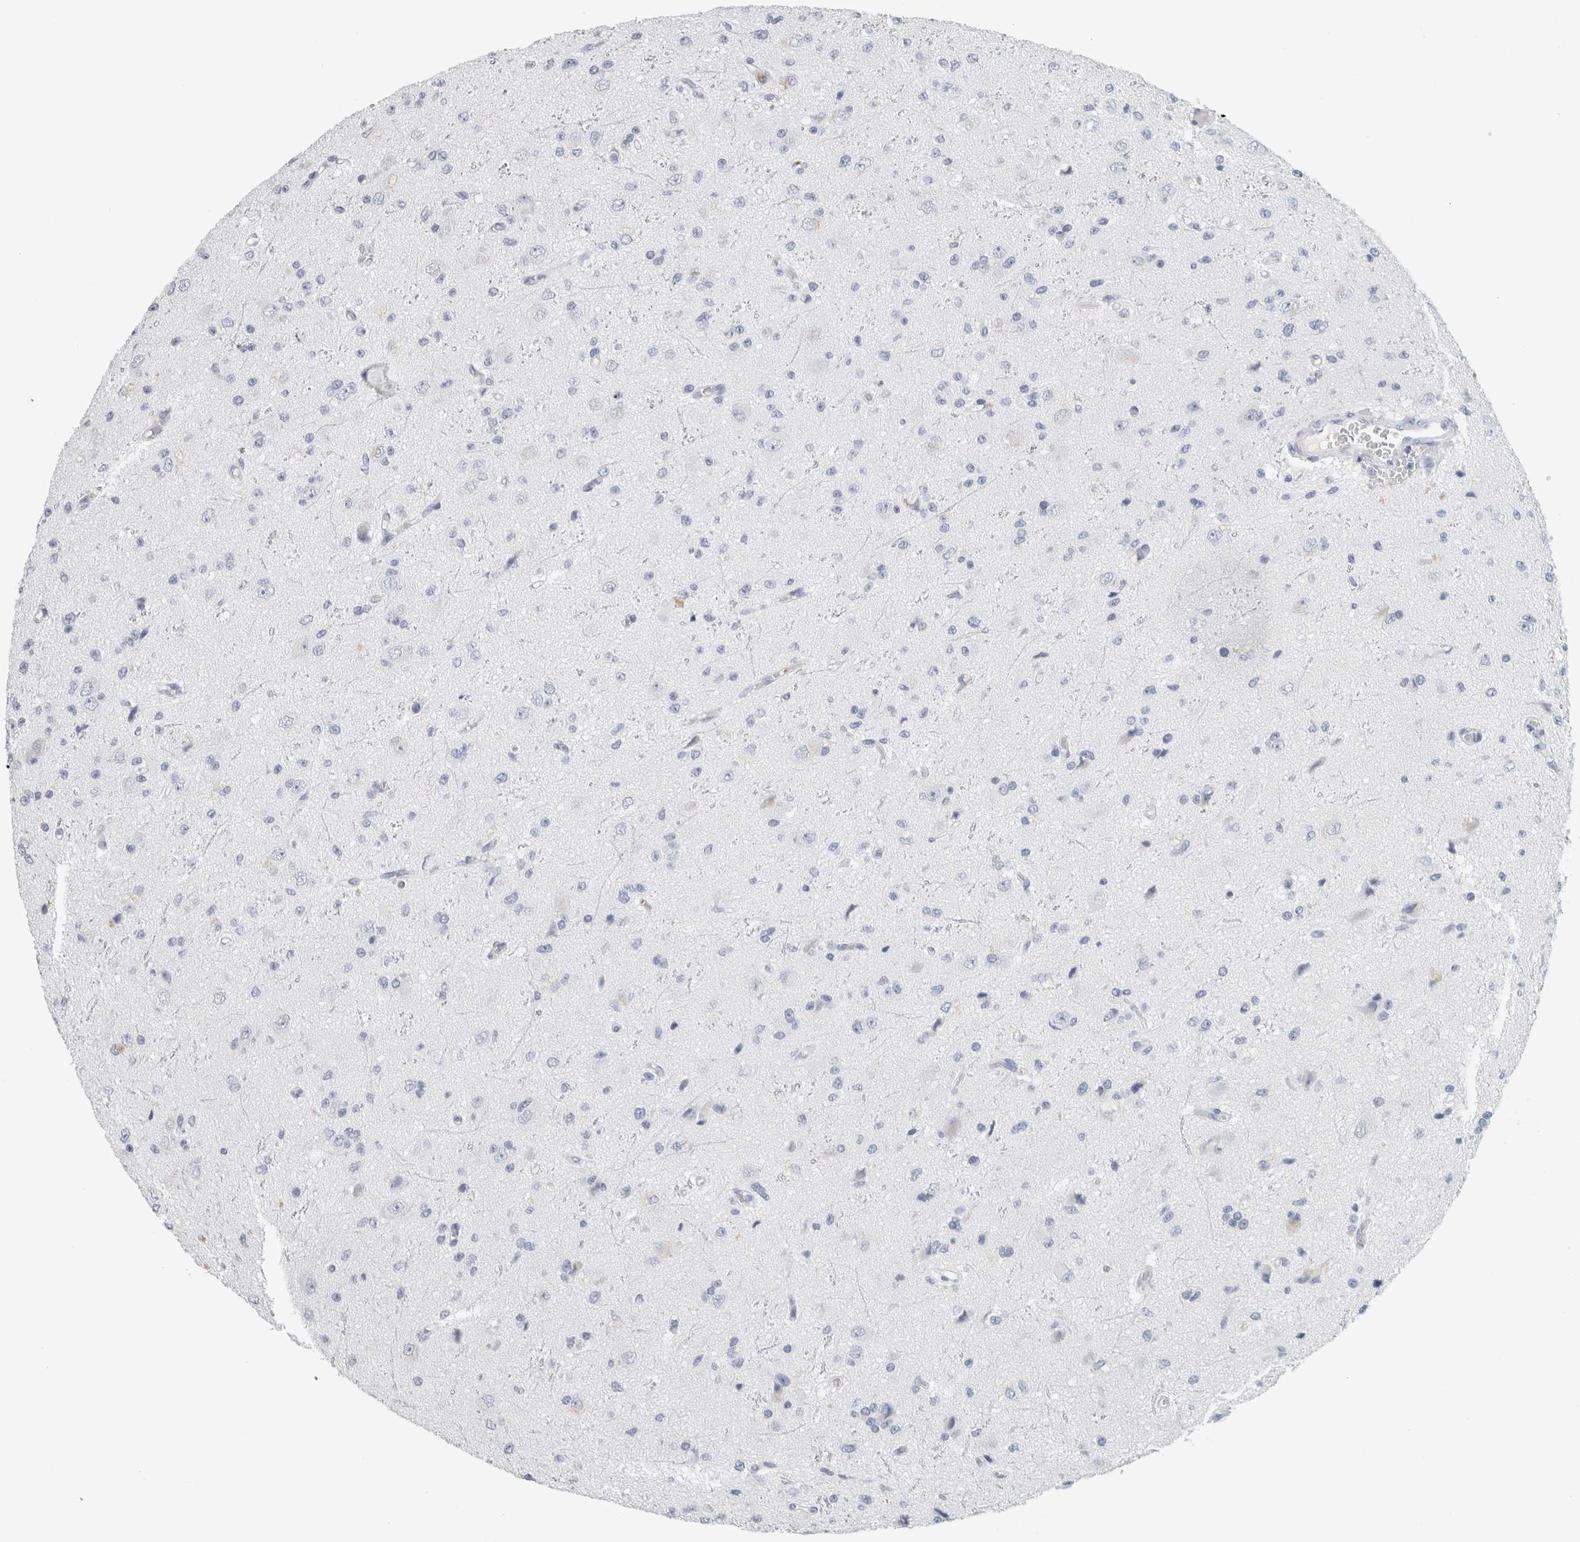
{"staining": {"intensity": "negative", "quantity": "none", "location": "none"}, "tissue": "glioma", "cell_type": "Tumor cells", "image_type": "cancer", "snomed": [{"axis": "morphology", "description": "Glioma, malignant, High grade"}, {"axis": "topography", "description": "pancreas cauda"}], "caption": "IHC photomicrograph of human malignant glioma (high-grade) stained for a protein (brown), which reveals no expression in tumor cells.", "gene": "CD36", "patient": {"sex": "male", "age": 60}}